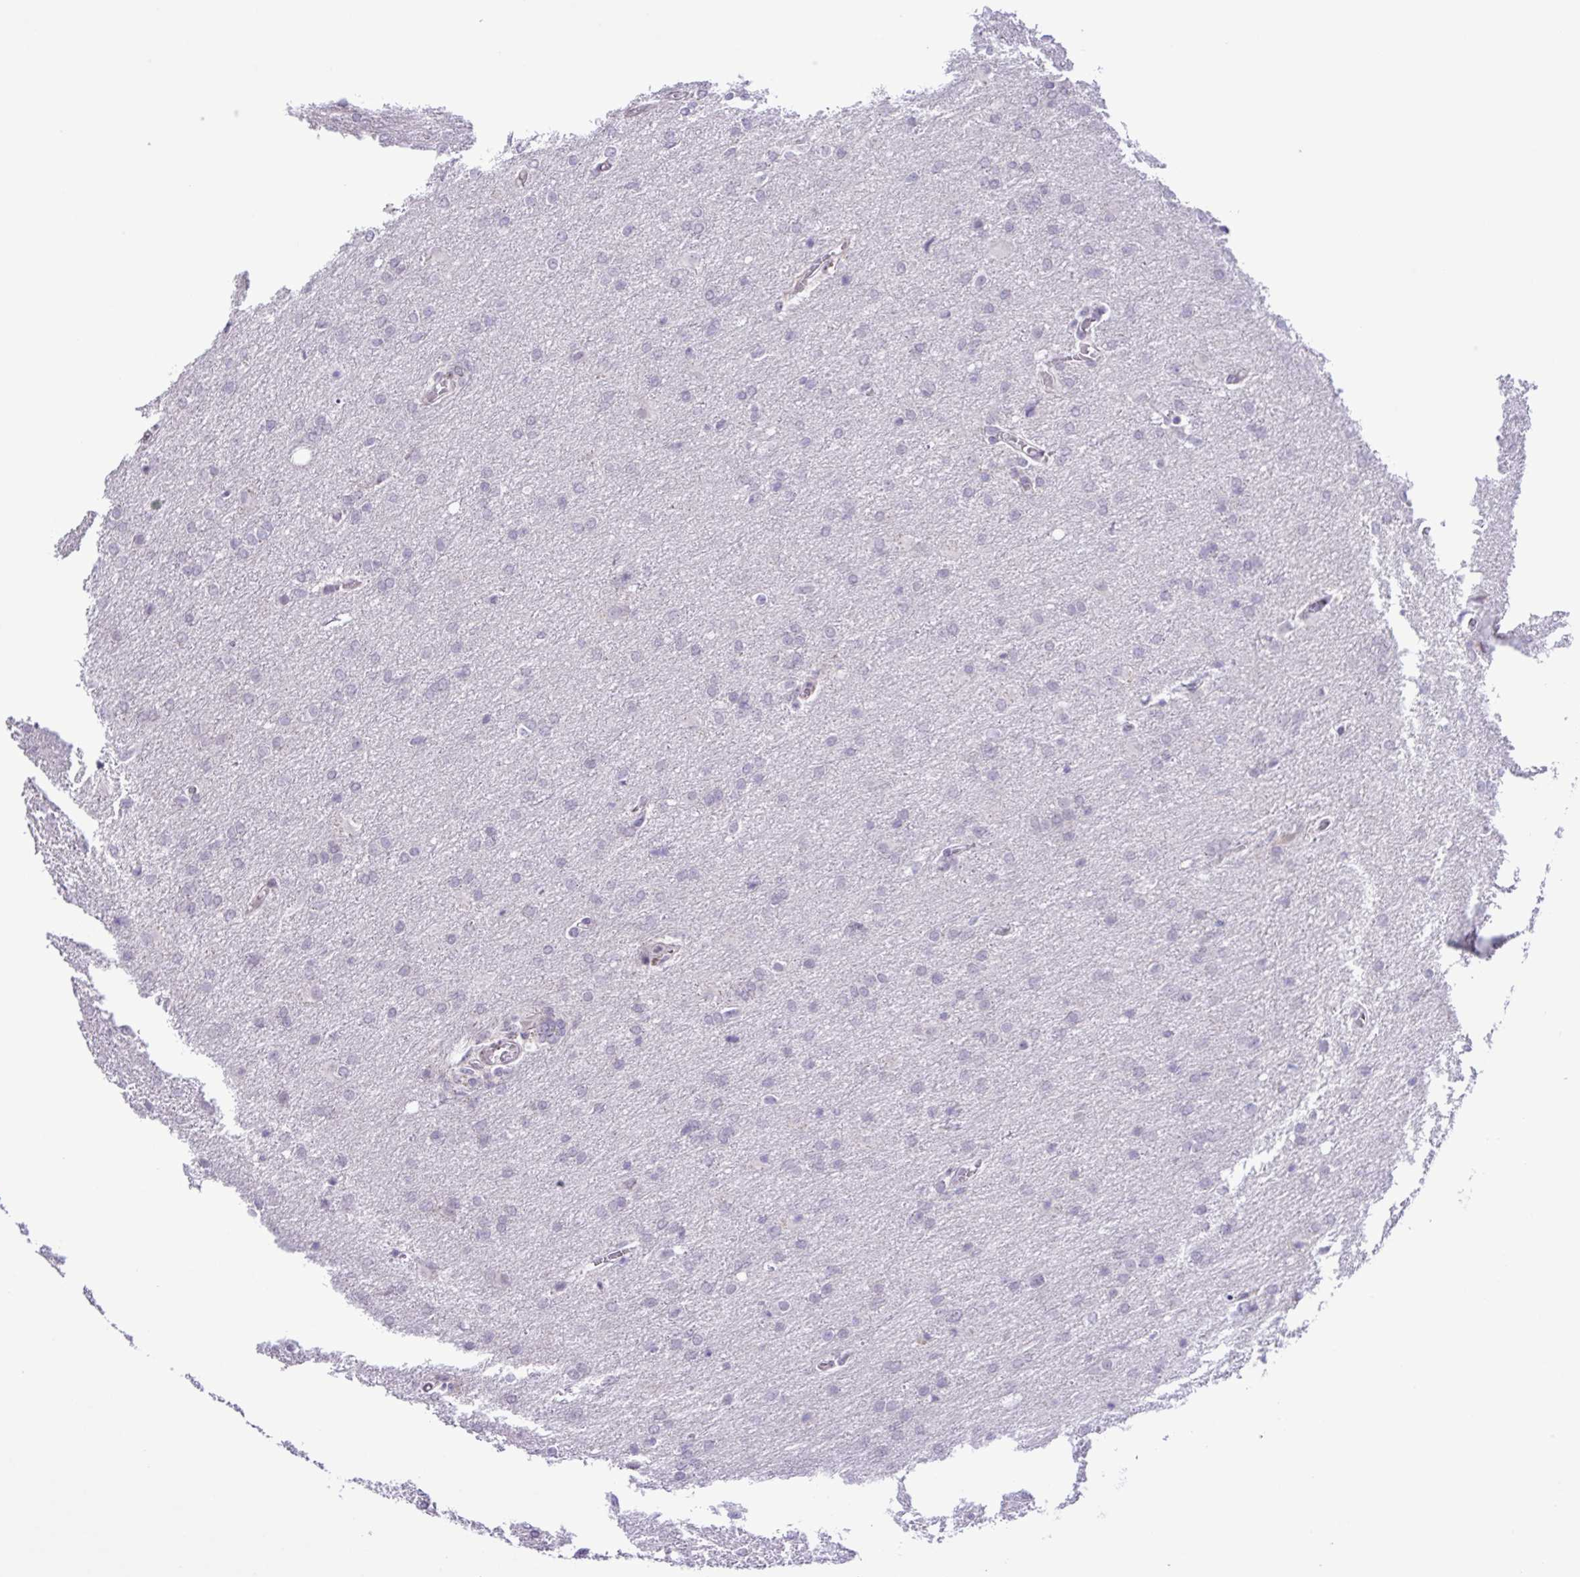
{"staining": {"intensity": "negative", "quantity": "none", "location": "none"}, "tissue": "glioma", "cell_type": "Tumor cells", "image_type": "cancer", "snomed": [{"axis": "morphology", "description": "Glioma, malignant, High grade"}, {"axis": "topography", "description": "Brain"}], "caption": "High power microscopy photomicrograph of an immunohistochemistry photomicrograph of high-grade glioma (malignant), revealing no significant staining in tumor cells.", "gene": "IL1RN", "patient": {"sex": "male", "age": 68}}